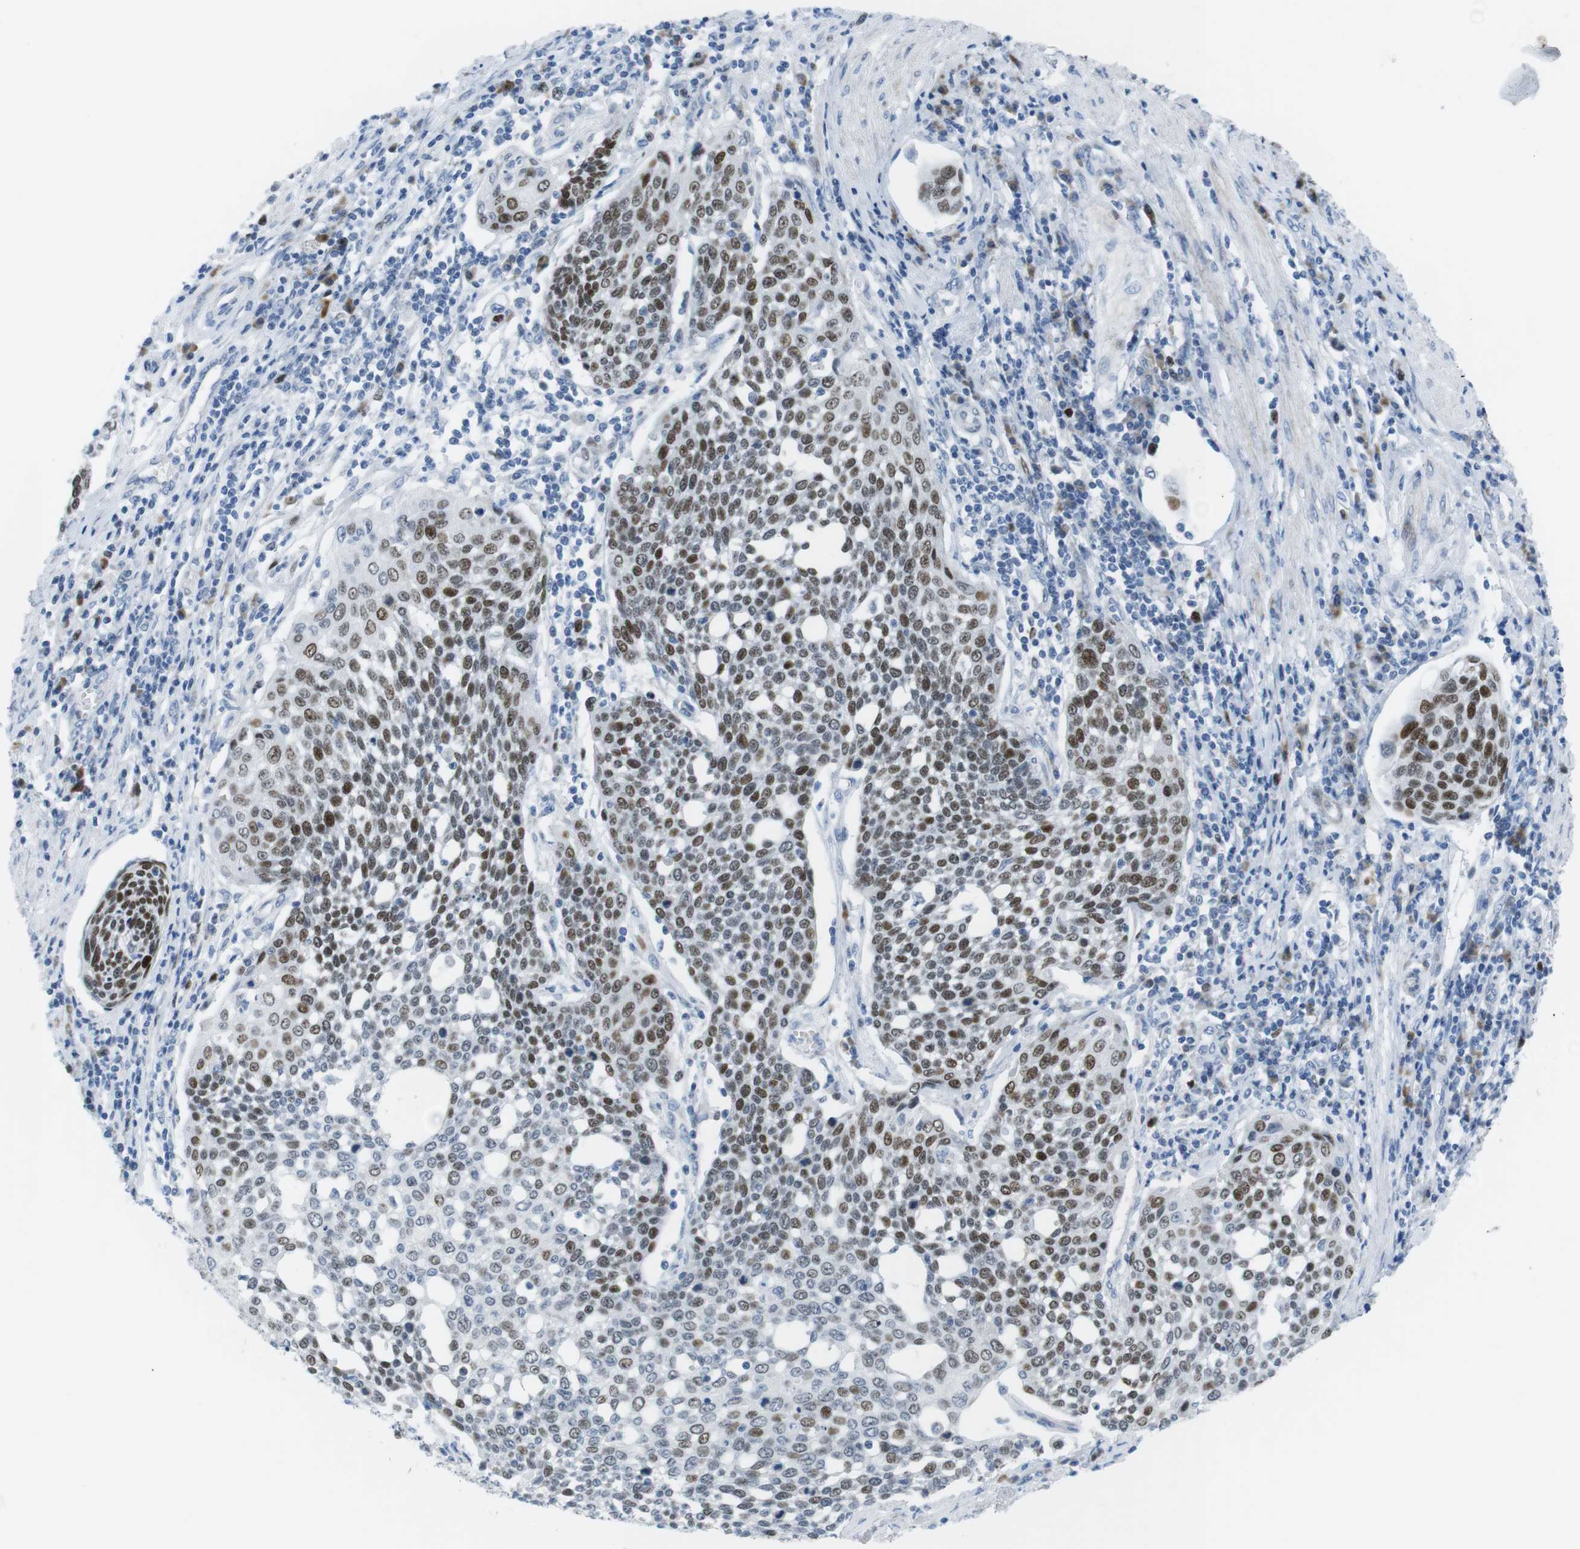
{"staining": {"intensity": "moderate", "quantity": ">75%", "location": "nuclear"}, "tissue": "cervical cancer", "cell_type": "Tumor cells", "image_type": "cancer", "snomed": [{"axis": "morphology", "description": "Squamous cell carcinoma, NOS"}, {"axis": "topography", "description": "Cervix"}], "caption": "A brown stain highlights moderate nuclear staining of a protein in cervical squamous cell carcinoma tumor cells. The staining is performed using DAB brown chromogen to label protein expression. The nuclei are counter-stained blue using hematoxylin.", "gene": "CHAF1A", "patient": {"sex": "female", "age": 34}}